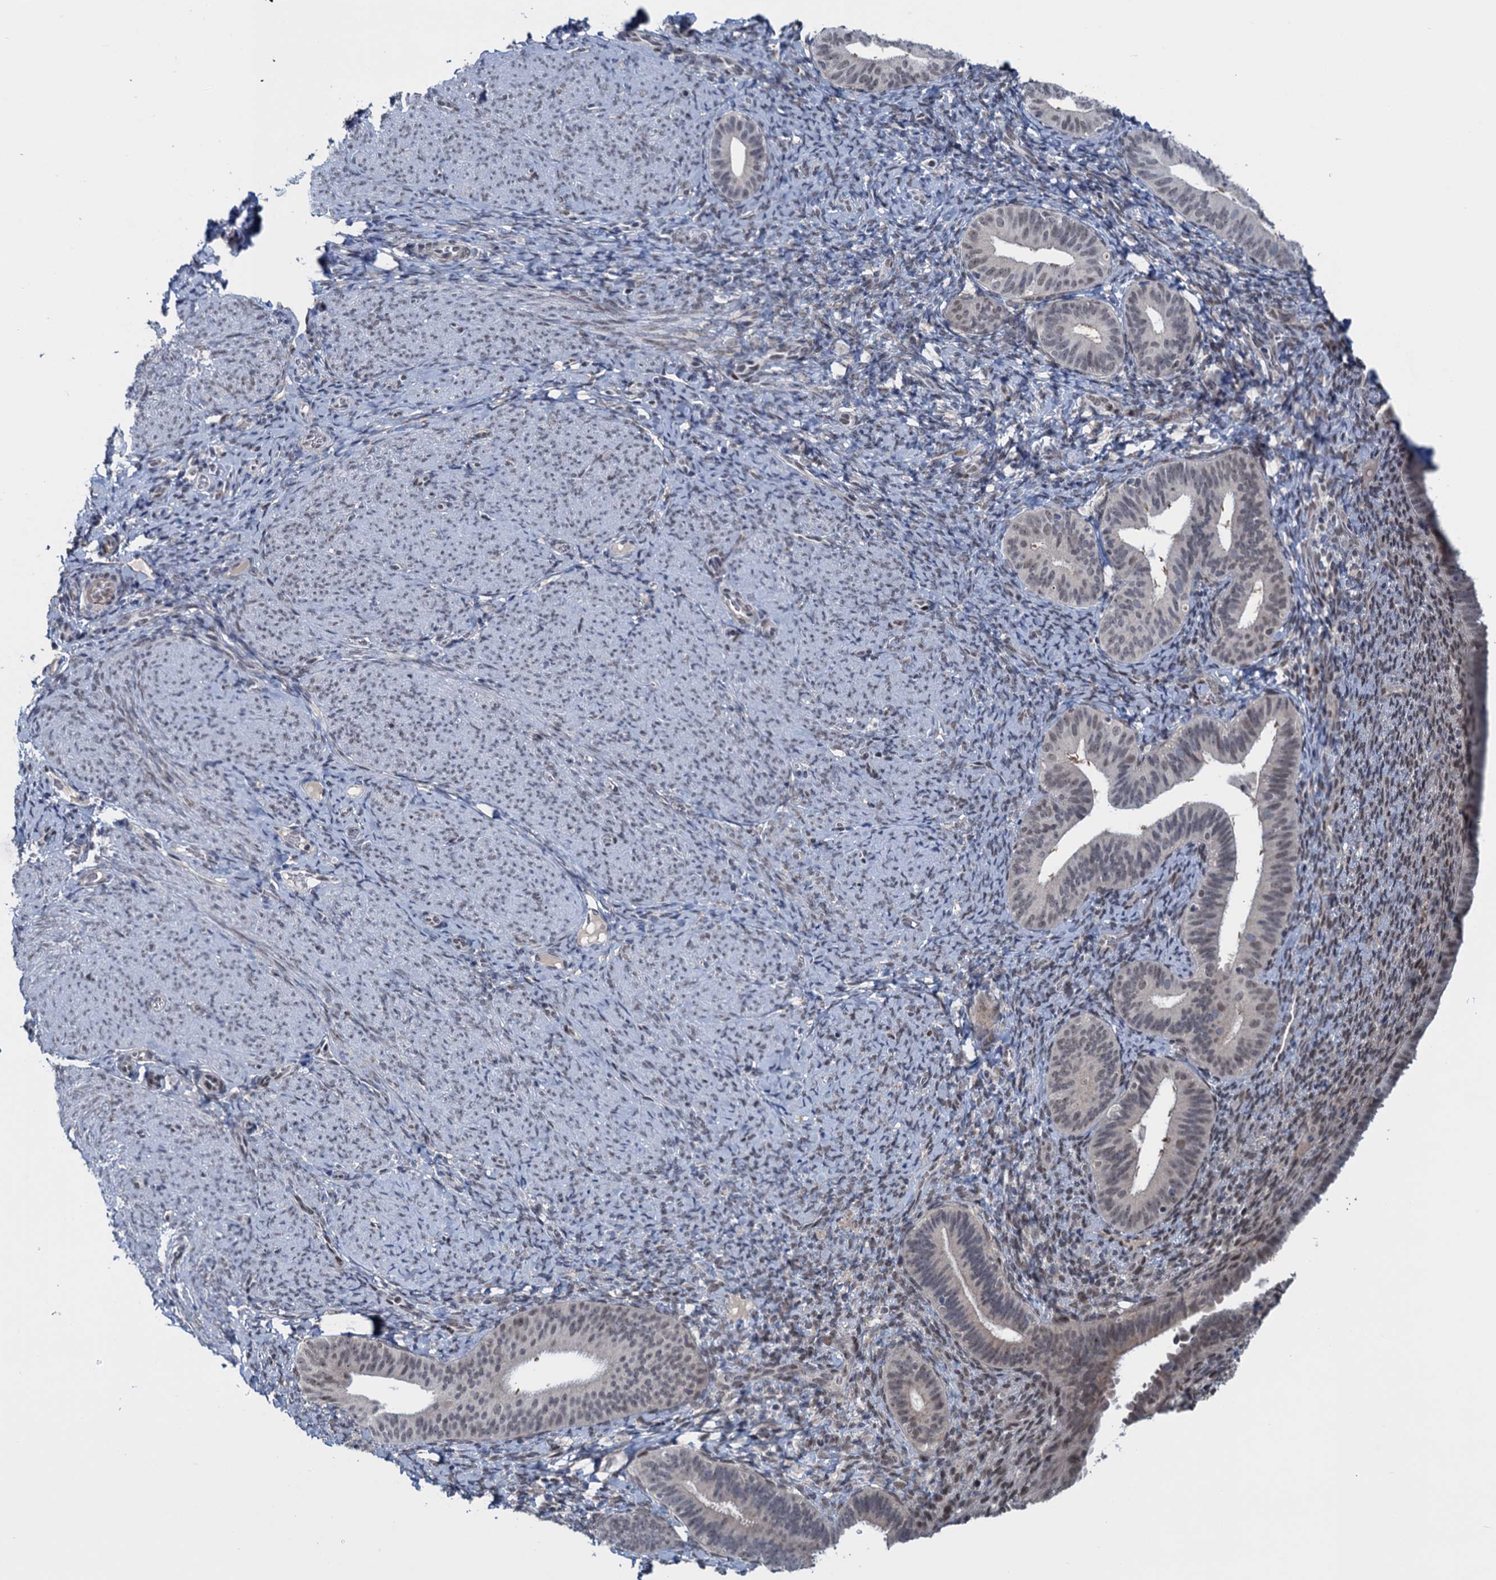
{"staining": {"intensity": "weak", "quantity": "25%-75%", "location": "nuclear"}, "tissue": "endometrium", "cell_type": "Cells in endometrial stroma", "image_type": "normal", "snomed": [{"axis": "morphology", "description": "Normal tissue, NOS"}, {"axis": "topography", "description": "Endometrium"}], "caption": "IHC image of benign endometrium: endometrium stained using IHC reveals low levels of weak protein expression localized specifically in the nuclear of cells in endometrial stroma, appearing as a nuclear brown color.", "gene": "SAE1", "patient": {"sex": "female", "age": 65}}